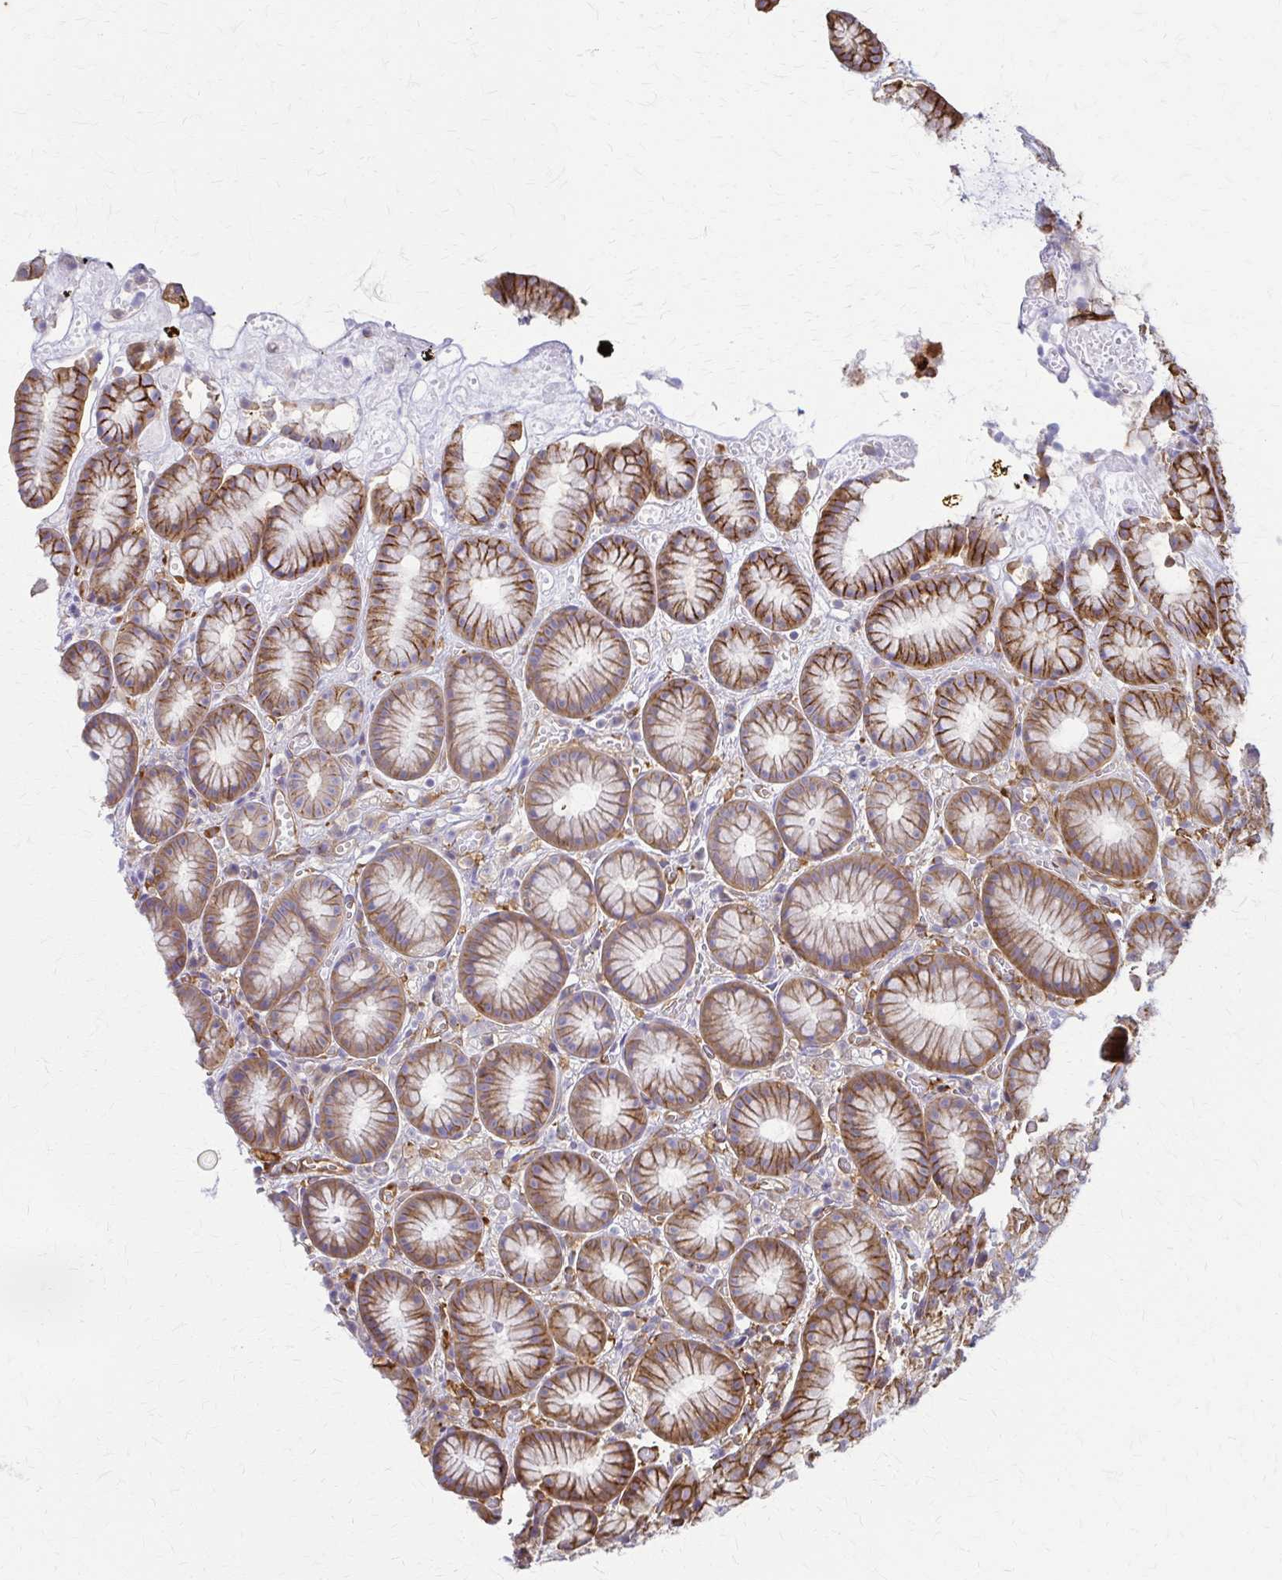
{"staining": {"intensity": "moderate", "quantity": ">75%", "location": "cytoplasmic/membranous"}, "tissue": "stomach", "cell_type": "Glandular cells", "image_type": "normal", "snomed": [{"axis": "morphology", "description": "Normal tissue, NOS"}, {"axis": "topography", "description": "Smooth muscle"}, {"axis": "topography", "description": "Stomach"}], "caption": "DAB (3,3'-diaminobenzidine) immunohistochemical staining of unremarkable human stomach shows moderate cytoplasmic/membranous protein staining in approximately >75% of glandular cells.", "gene": "WASF2", "patient": {"sex": "male", "age": 70}}